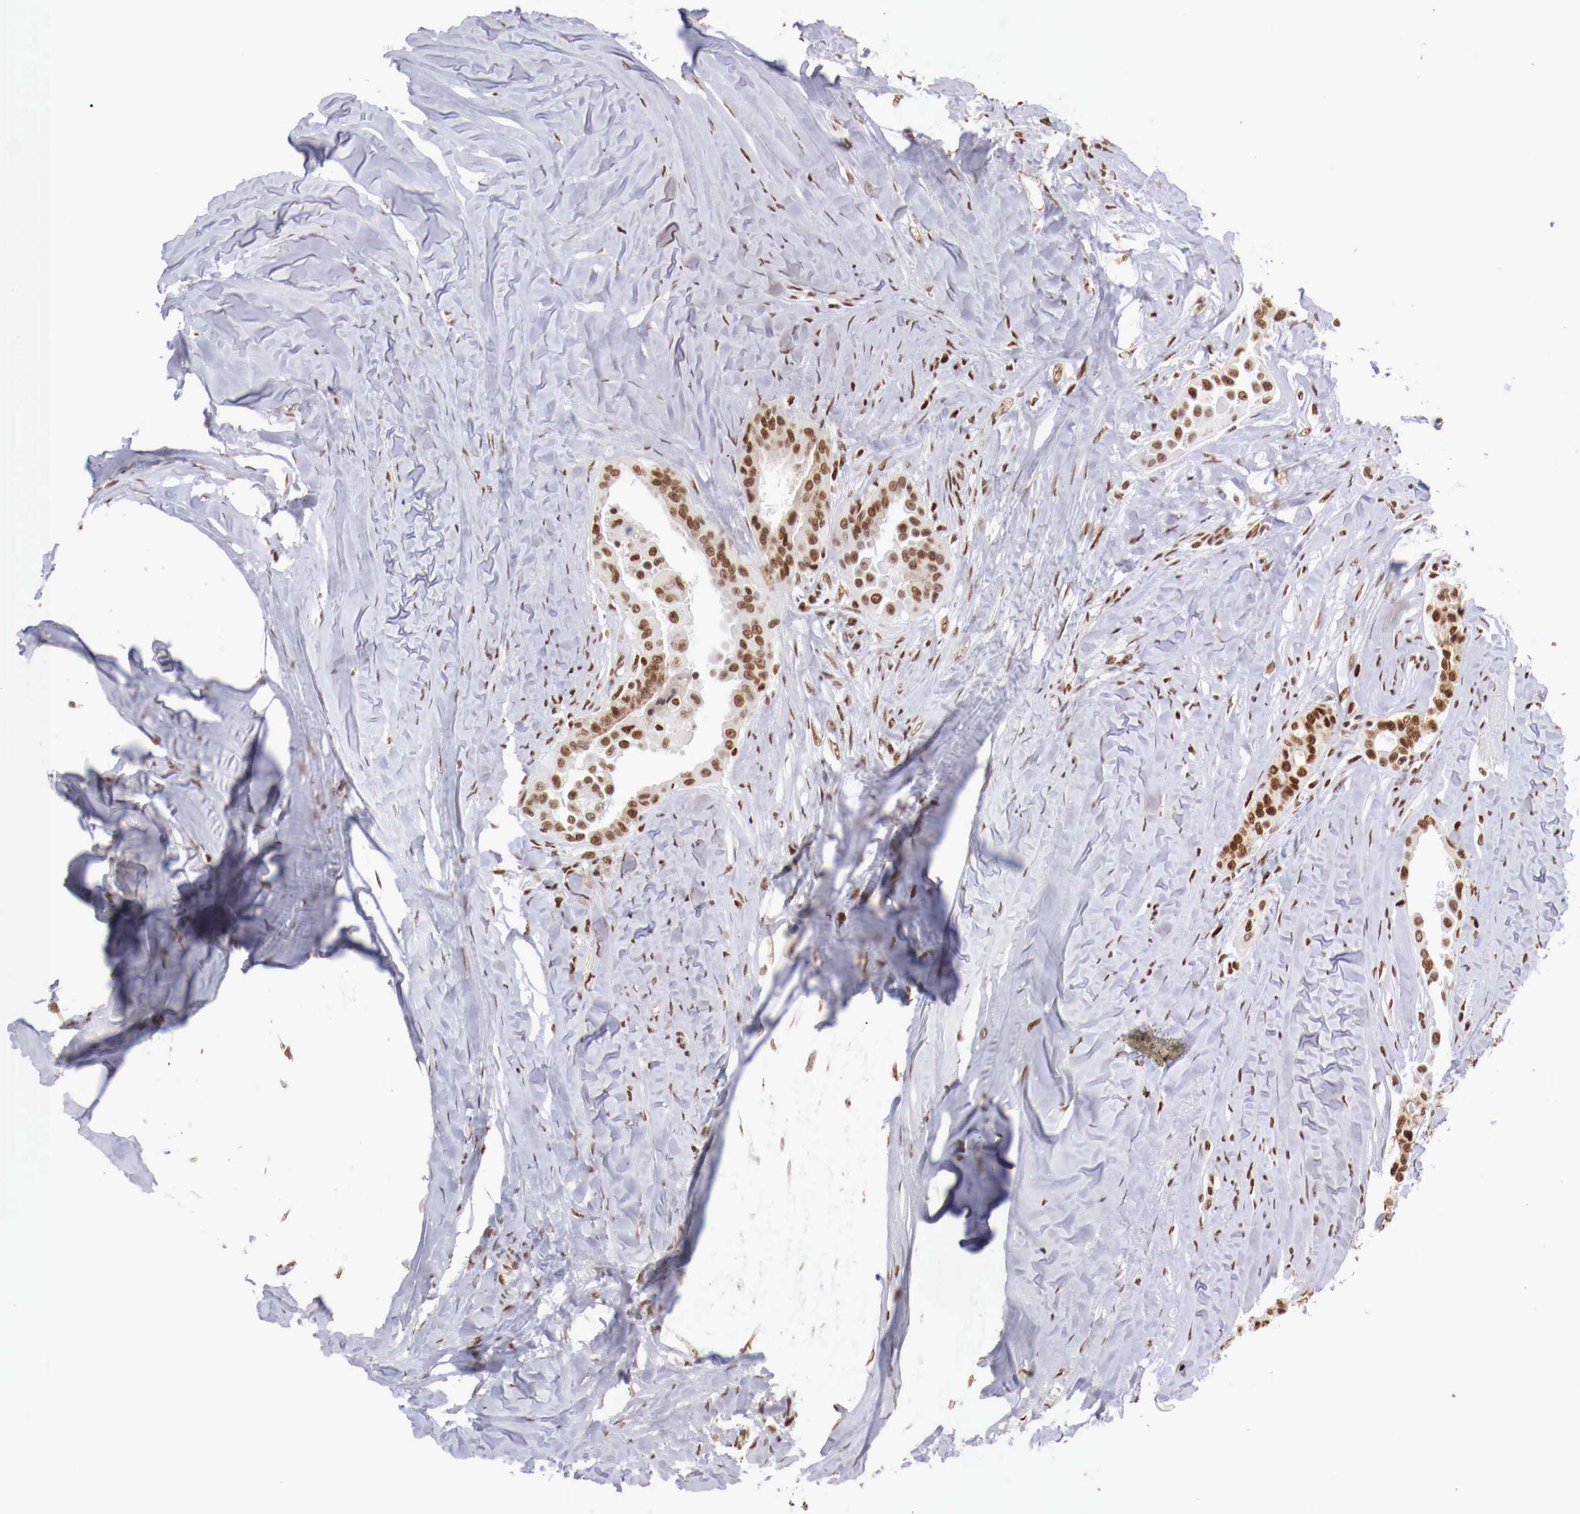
{"staining": {"intensity": "moderate", "quantity": ">75%", "location": "nuclear"}, "tissue": "thyroid cancer", "cell_type": "Tumor cells", "image_type": "cancer", "snomed": [{"axis": "morphology", "description": "Papillary adenocarcinoma, NOS"}, {"axis": "topography", "description": "Thyroid gland"}], "caption": "IHC (DAB (3,3'-diaminobenzidine)) staining of human papillary adenocarcinoma (thyroid) reveals moderate nuclear protein staining in about >75% of tumor cells.", "gene": "MAX", "patient": {"sex": "male", "age": 87}}